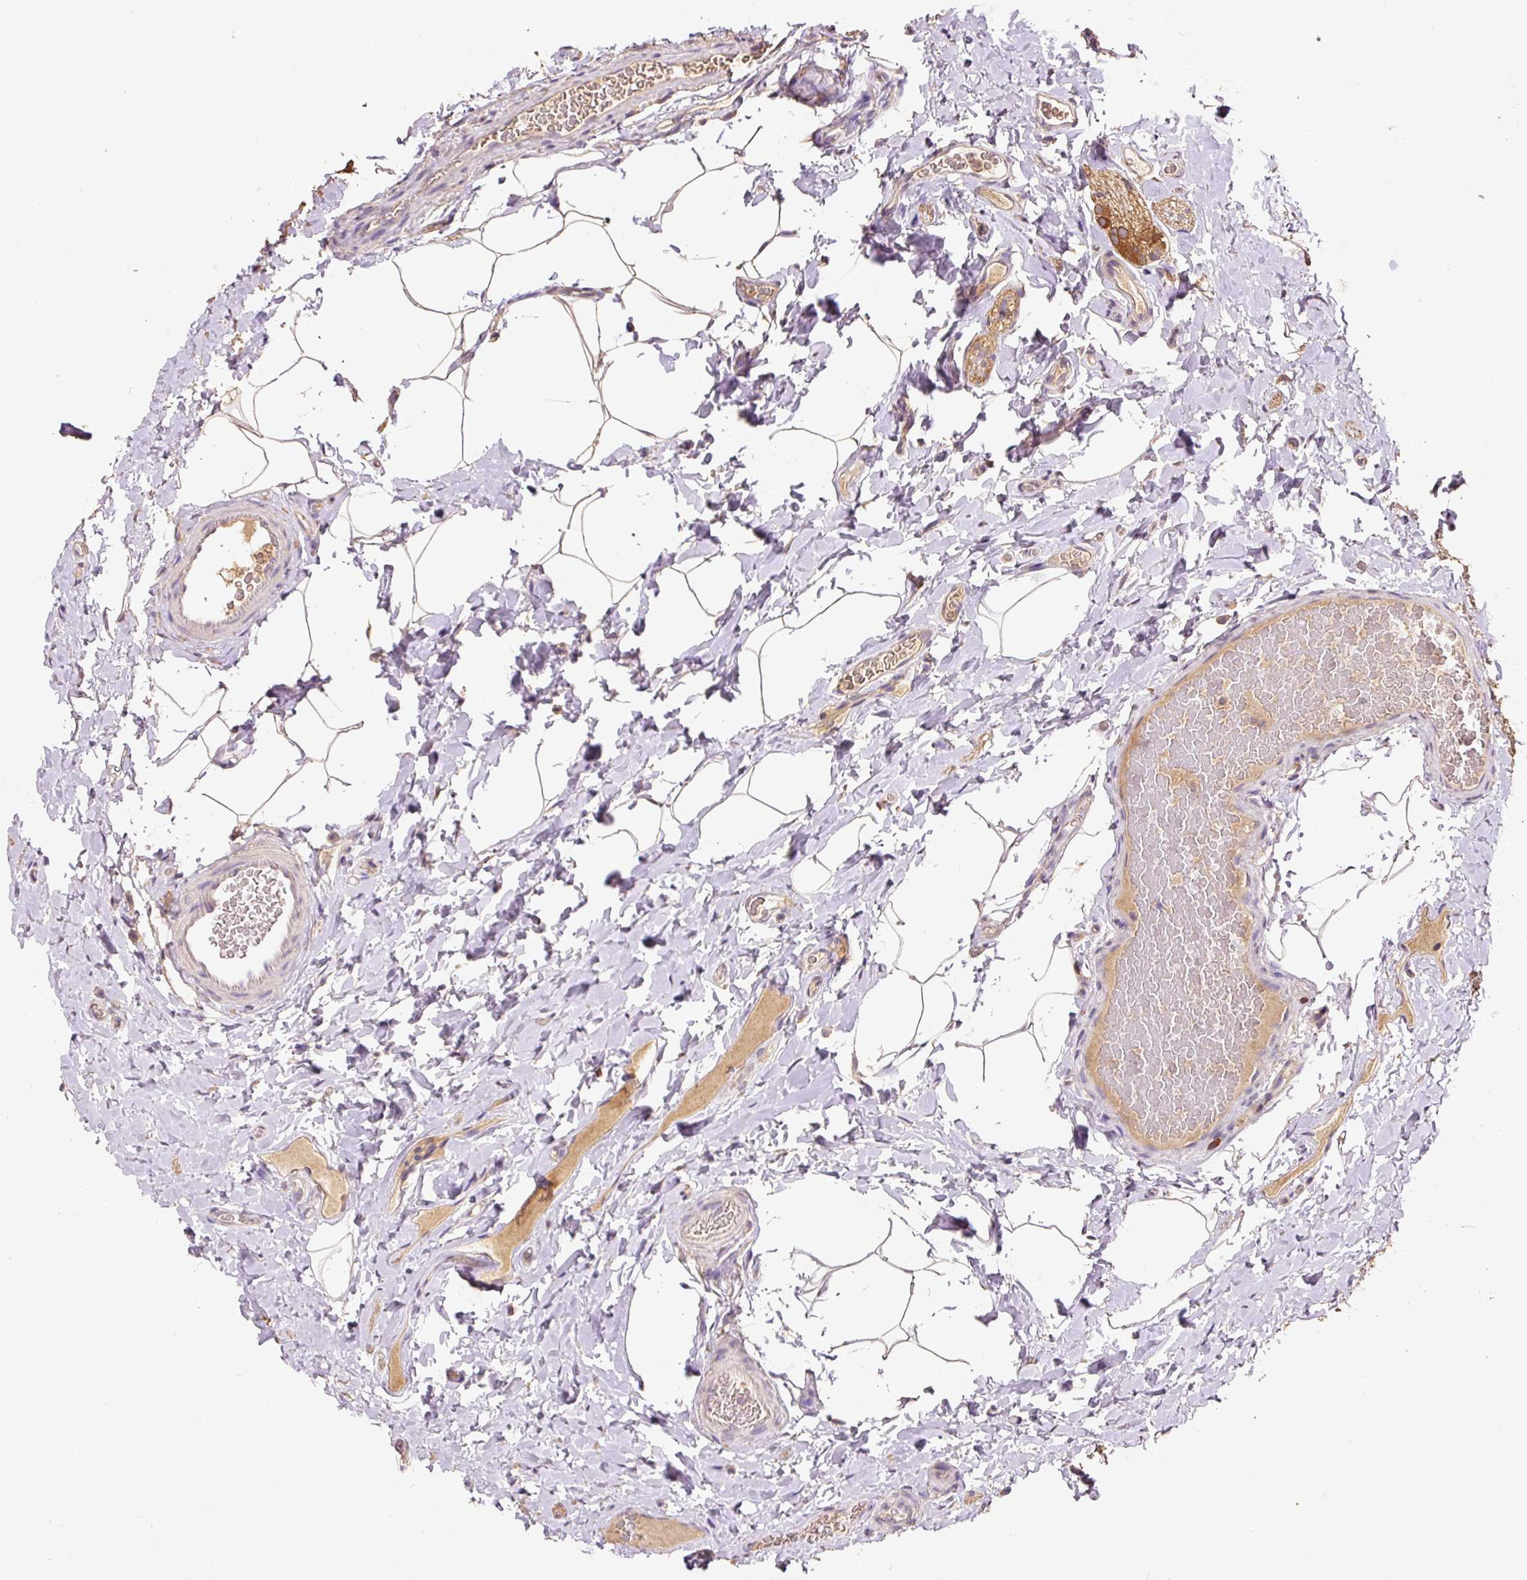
{"staining": {"intensity": "weak", "quantity": "<25%", "location": "cytoplasmic/membranous"}, "tissue": "colon", "cell_type": "Endothelial cells", "image_type": "normal", "snomed": [{"axis": "morphology", "description": "Normal tissue, NOS"}, {"axis": "topography", "description": "Colon"}], "caption": "Unremarkable colon was stained to show a protein in brown. There is no significant staining in endothelial cells.", "gene": "HERC2", "patient": {"sex": "male", "age": 46}}